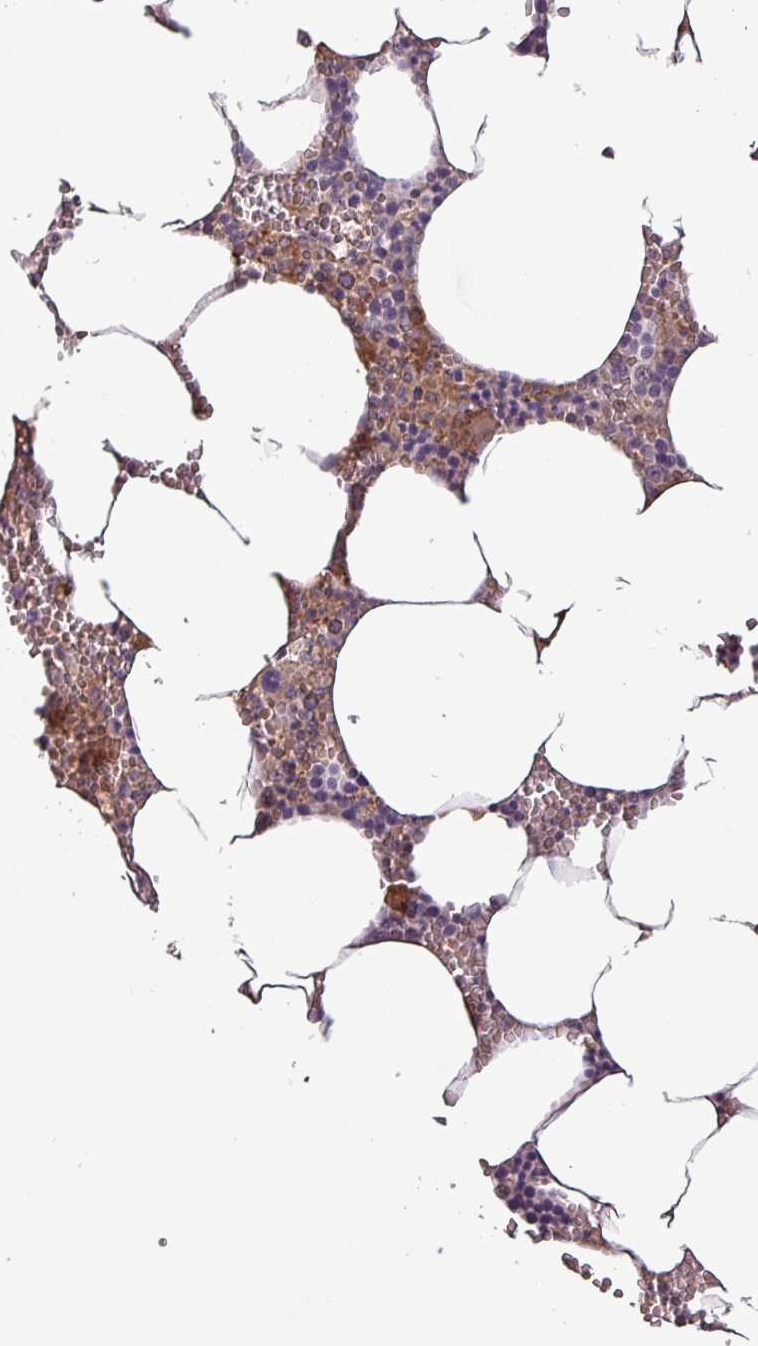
{"staining": {"intensity": "moderate", "quantity": "<25%", "location": "cytoplasmic/membranous"}, "tissue": "bone marrow", "cell_type": "Hematopoietic cells", "image_type": "normal", "snomed": [{"axis": "morphology", "description": "Normal tissue, NOS"}, {"axis": "topography", "description": "Bone marrow"}], "caption": "Protein analysis of benign bone marrow reveals moderate cytoplasmic/membranous staining in approximately <25% of hematopoietic cells.", "gene": "TPRA1", "patient": {"sex": "male", "age": 70}}